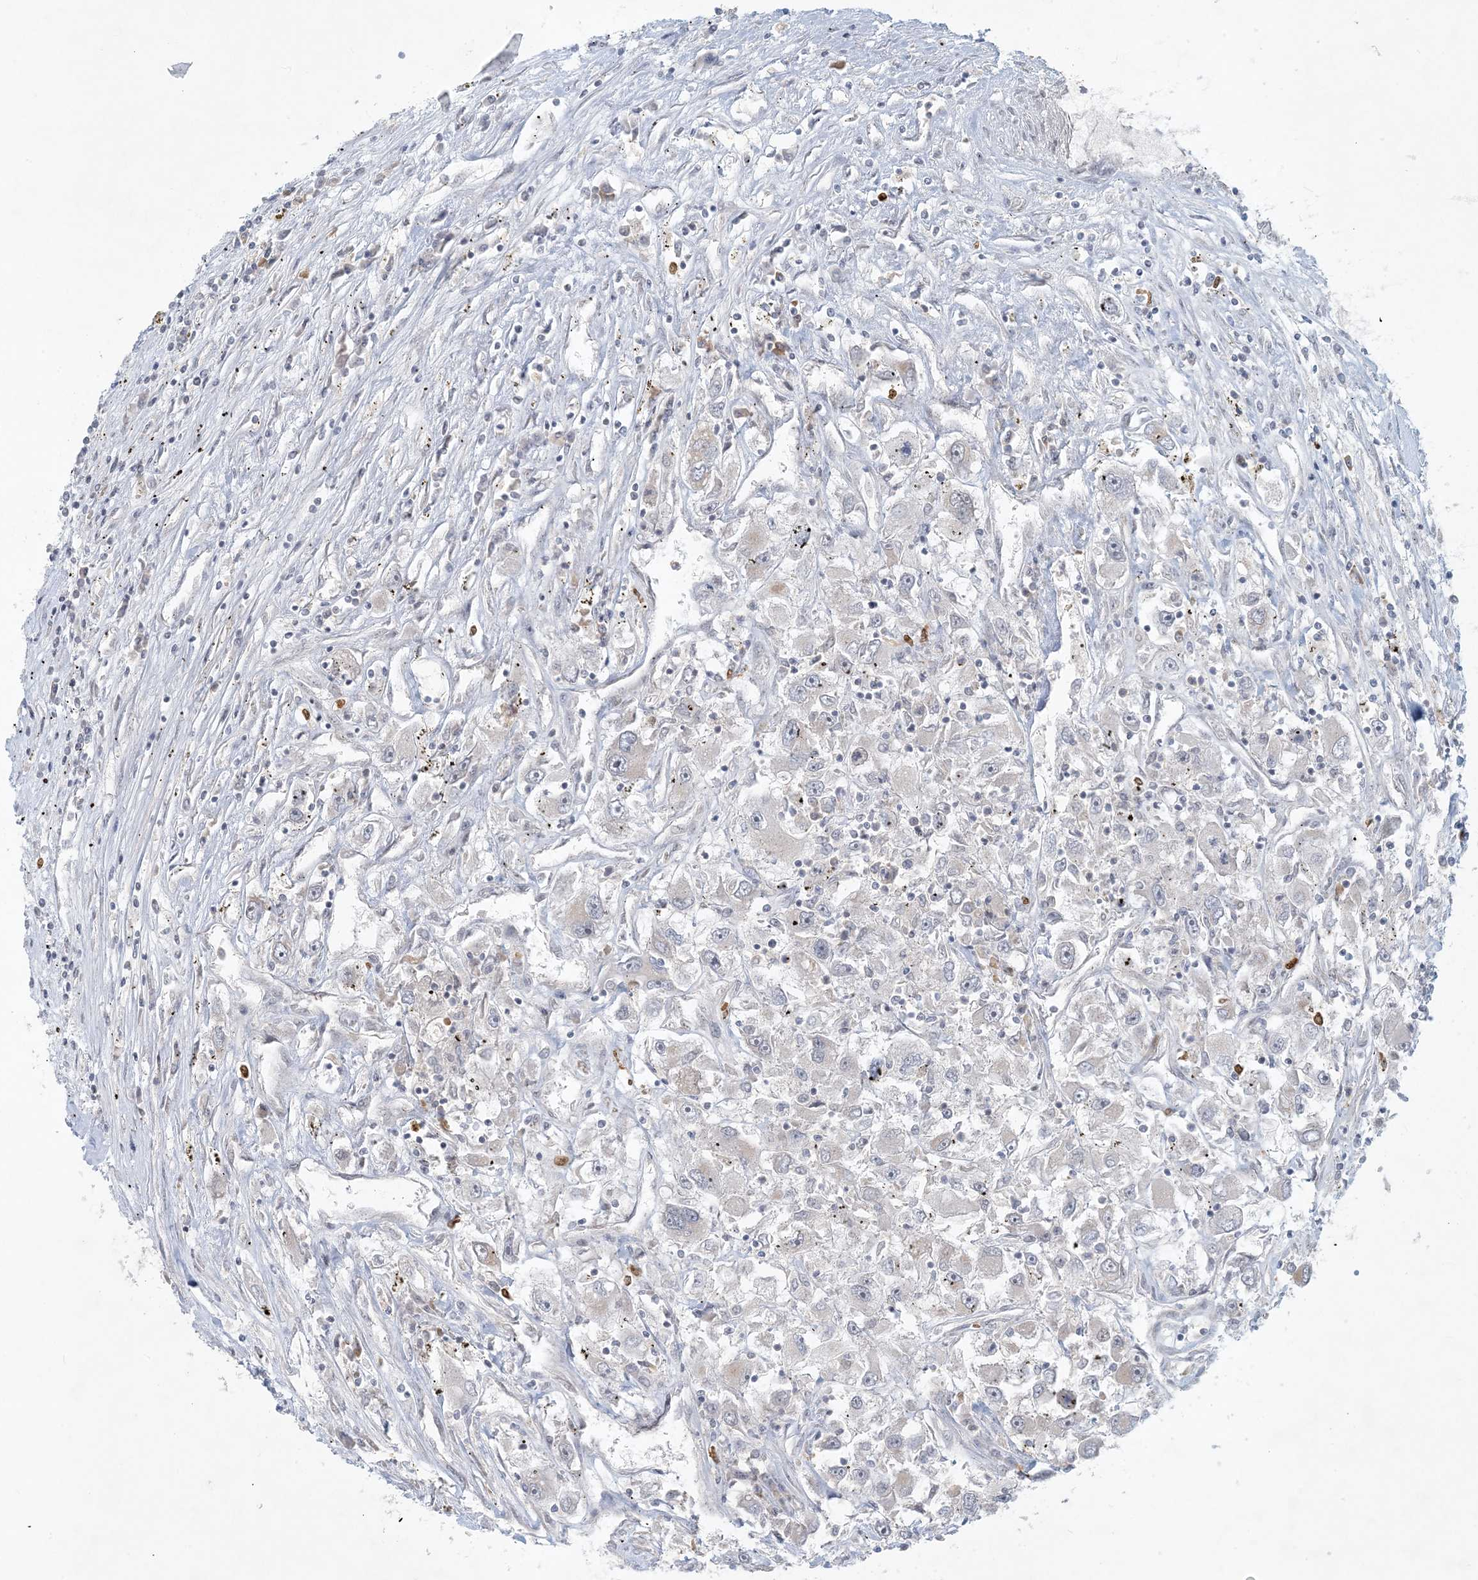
{"staining": {"intensity": "negative", "quantity": "none", "location": "none"}, "tissue": "renal cancer", "cell_type": "Tumor cells", "image_type": "cancer", "snomed": [{"axis": "morphology", "description": "Adenocarcinoma, NOS"}, {"axis": "topography", "description": "Kidney"}], "caption": "Photomicrograph shows no significant protein positivity in tumor cells of renal adenocarcinoma.", "gene": "OBI1", "patient": {"sex": "female", "age": 52}}